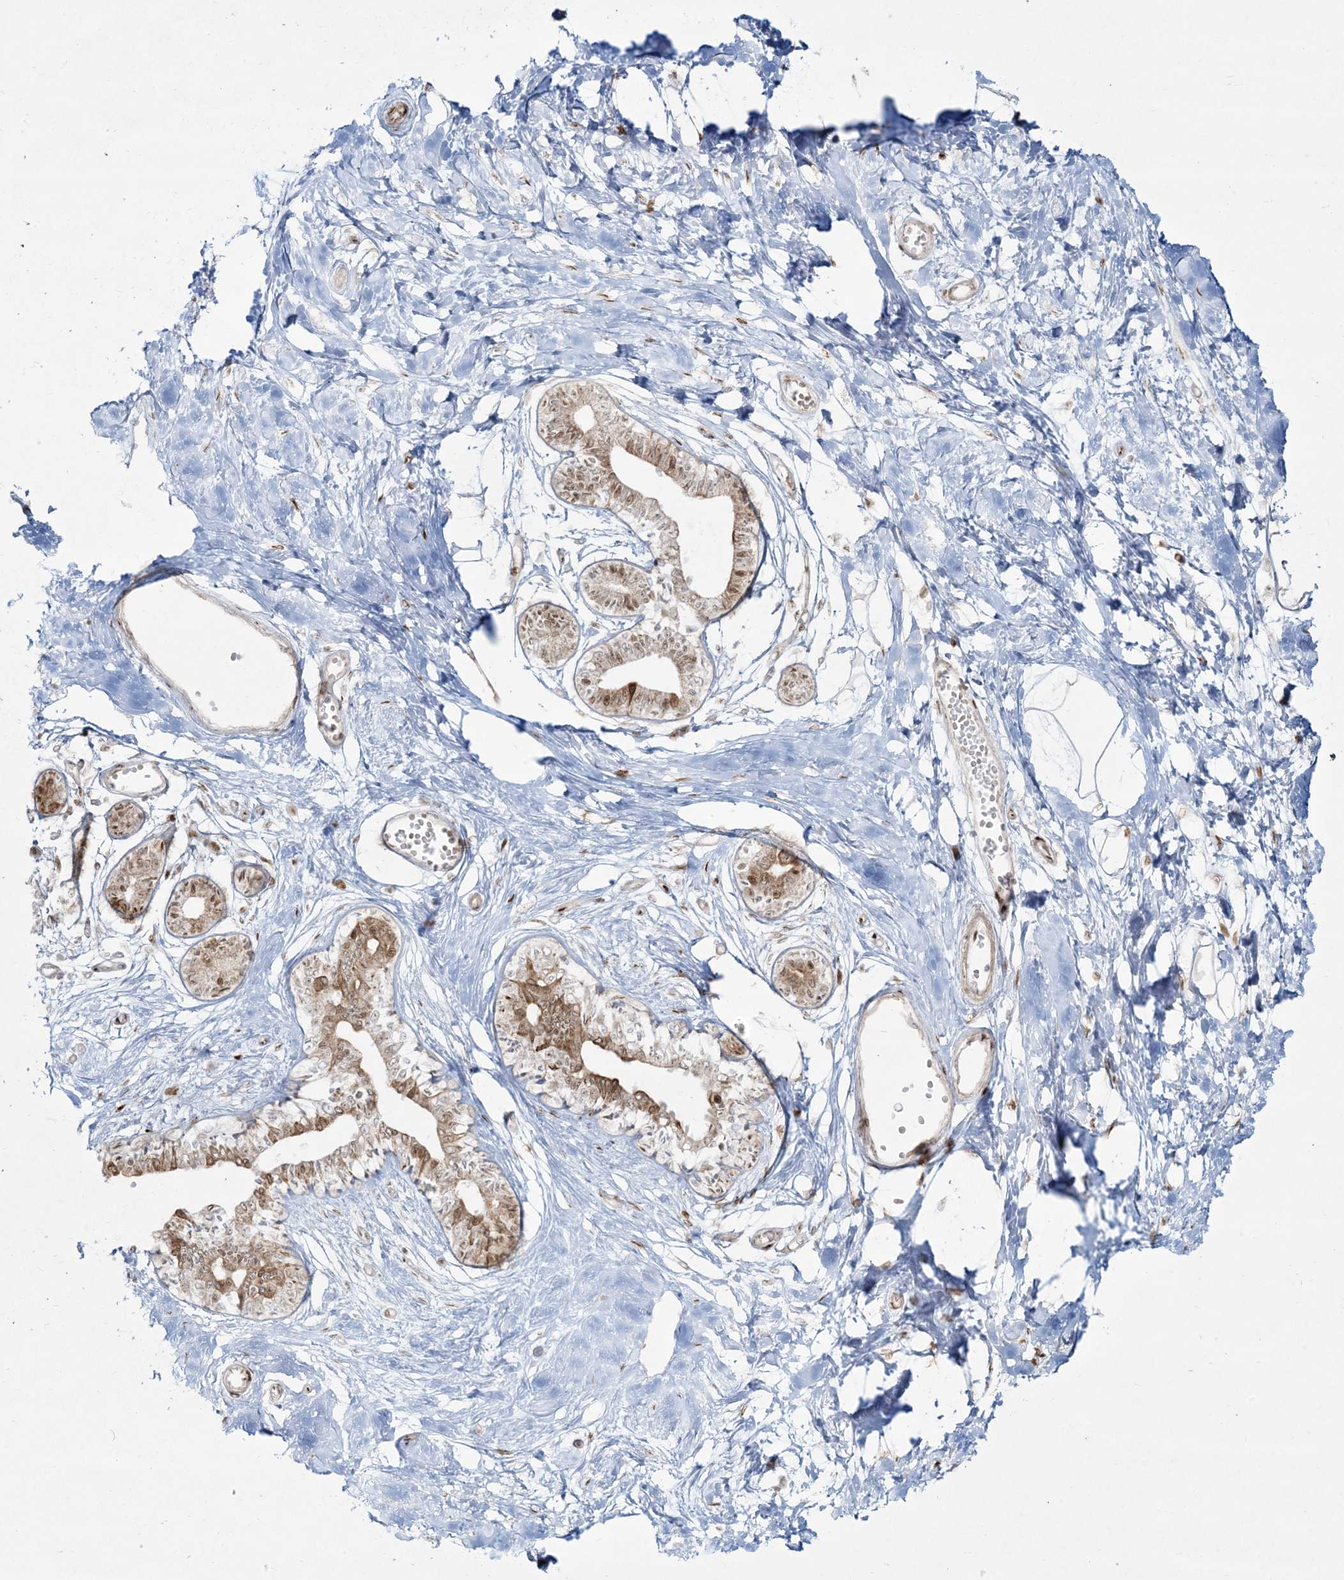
{"staining": {"intensity": "negative", "quantity": "none", "location": "none"}, "tissue": "breast", "cell_type": "Adipocytes", "image_type": "normal", "snomed": [{"axis": "morphology", "description": "Normal tissue, NOS"}, {"axis": "topography", "description": "Breast"}], "caption": "Immunohistochemistry histopathology image of benign breast stained for a protein (brown), which reveals no staining in adipocytes.", "gene": "RBM10", "patient": {"sex": "female", "age": 45}}